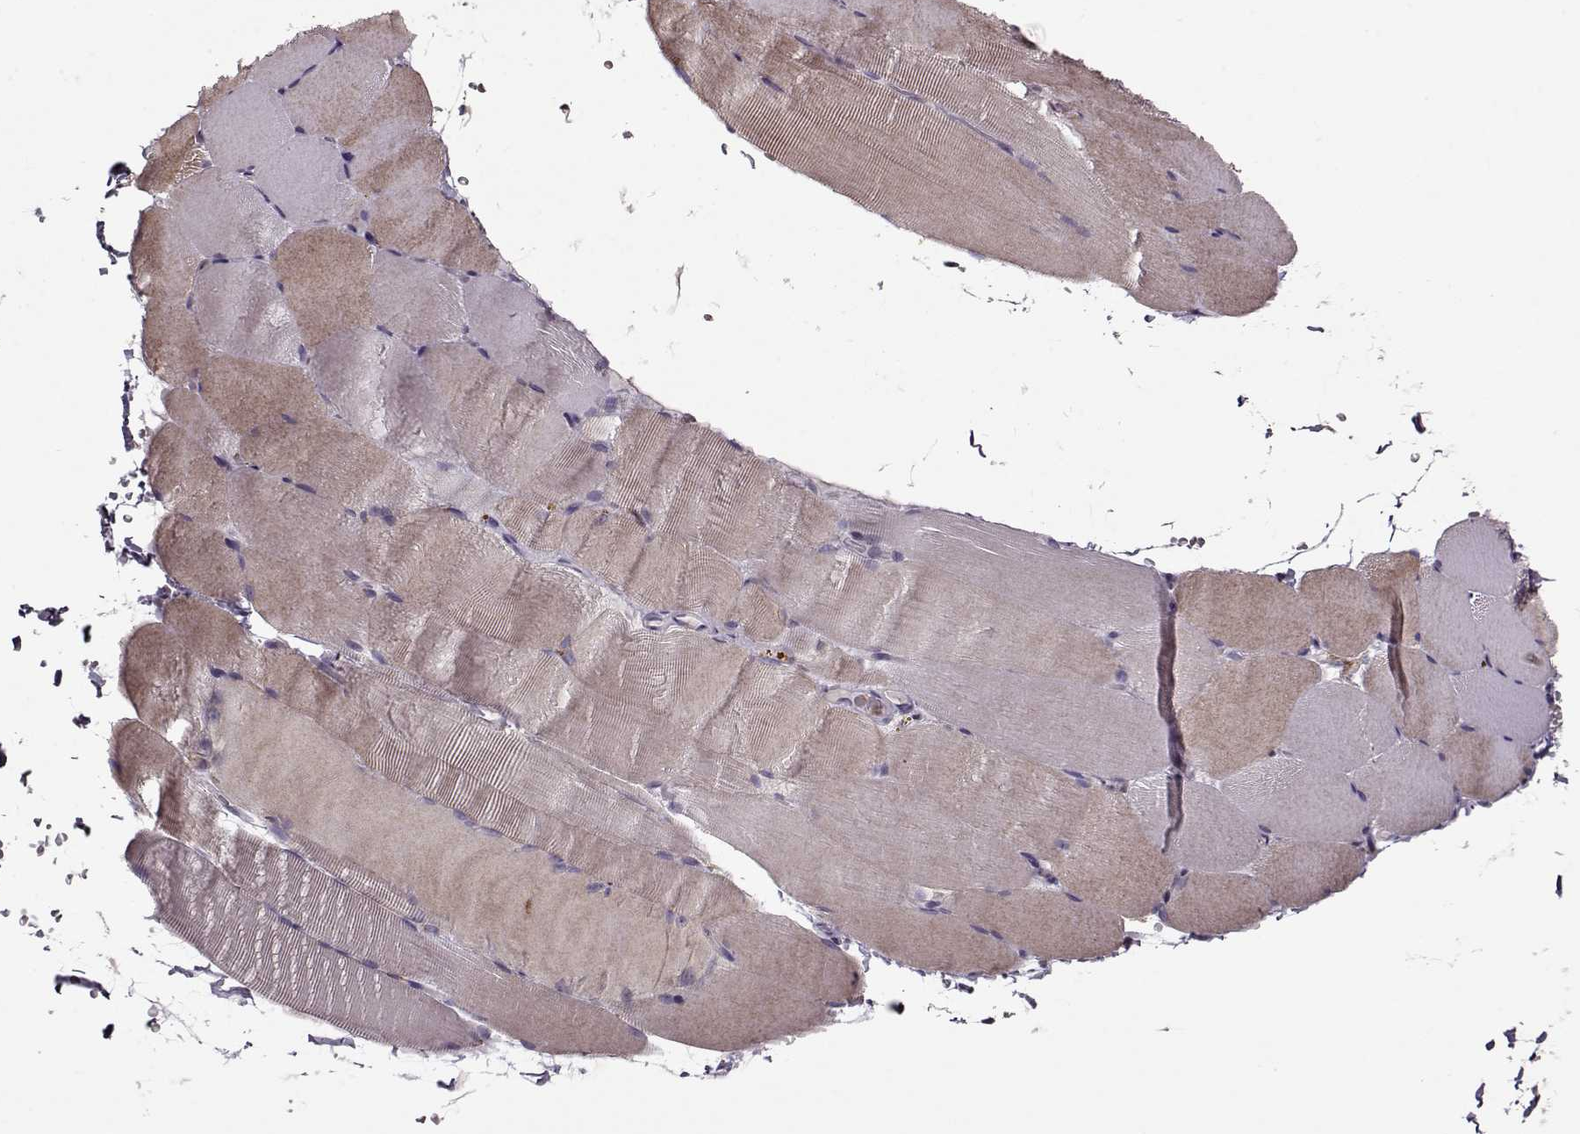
{"staining": {"intensity": "weak", "quantity": "25%-75%", "location": "cytoplasmic/membranous"}, "tissue": "skeletal muscle", "cell_type": "Myocytes", "image_type": "normal", "snomed": [{"axis": "morphology", "description": "Normal tissue, NOS"}, {"axis": "topography", "description": "Skeletal muscle"}], "caption": "Weak cytoplasmic/membranous protein positivity is identified in approximately 25%-75% of myocytes in skeletal muscle.", "gene": "ACOT11", "patient": {"sex": "female", "age": 37}}